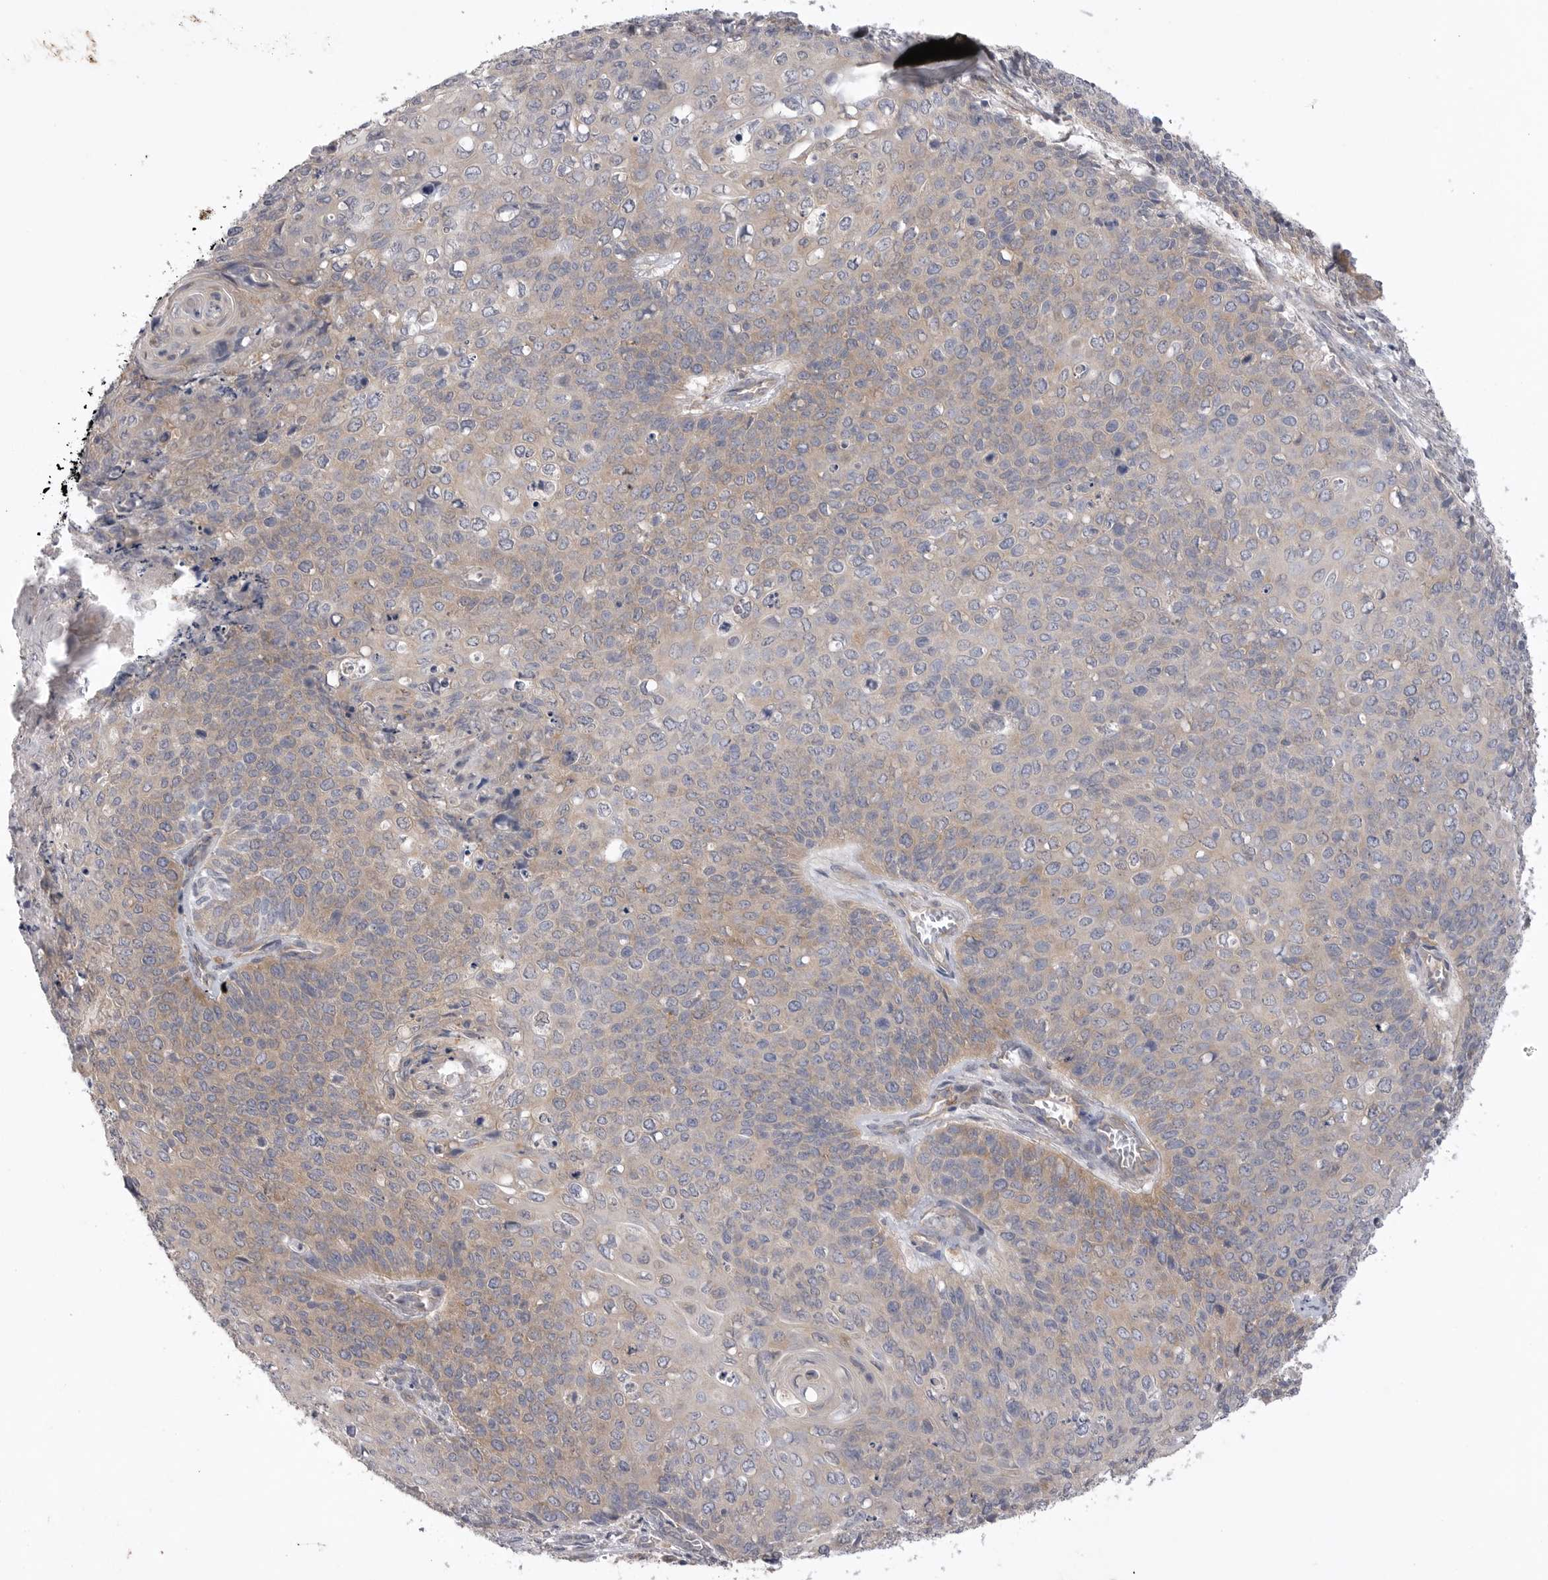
{"staining": {"intensity": "weak", "quantity": "25%-75%", "location": "cytoplasmic/membranous"}, "tissue": "cervical cancer", "cell_type": "Tumor cells", "image_type": "cancer", "snomed": [{"axis": "morphology", "description": "Squamous cell carcinoma, NOS"}, {"axis": "topography", "description": "Cervix"}], "caption": "IHC histopathology image of neoplastic tissue: cervical cancer (squamous cell carcinoma) stained using IHC reveals low levels of weak protein expression localized specifically in the cytoplasmic/membranous of tumor cells, appearing as a cytoplasmic/membranous brown color.", "gene": "VAC14", "patient": {"sex": "female", "age": 39}}